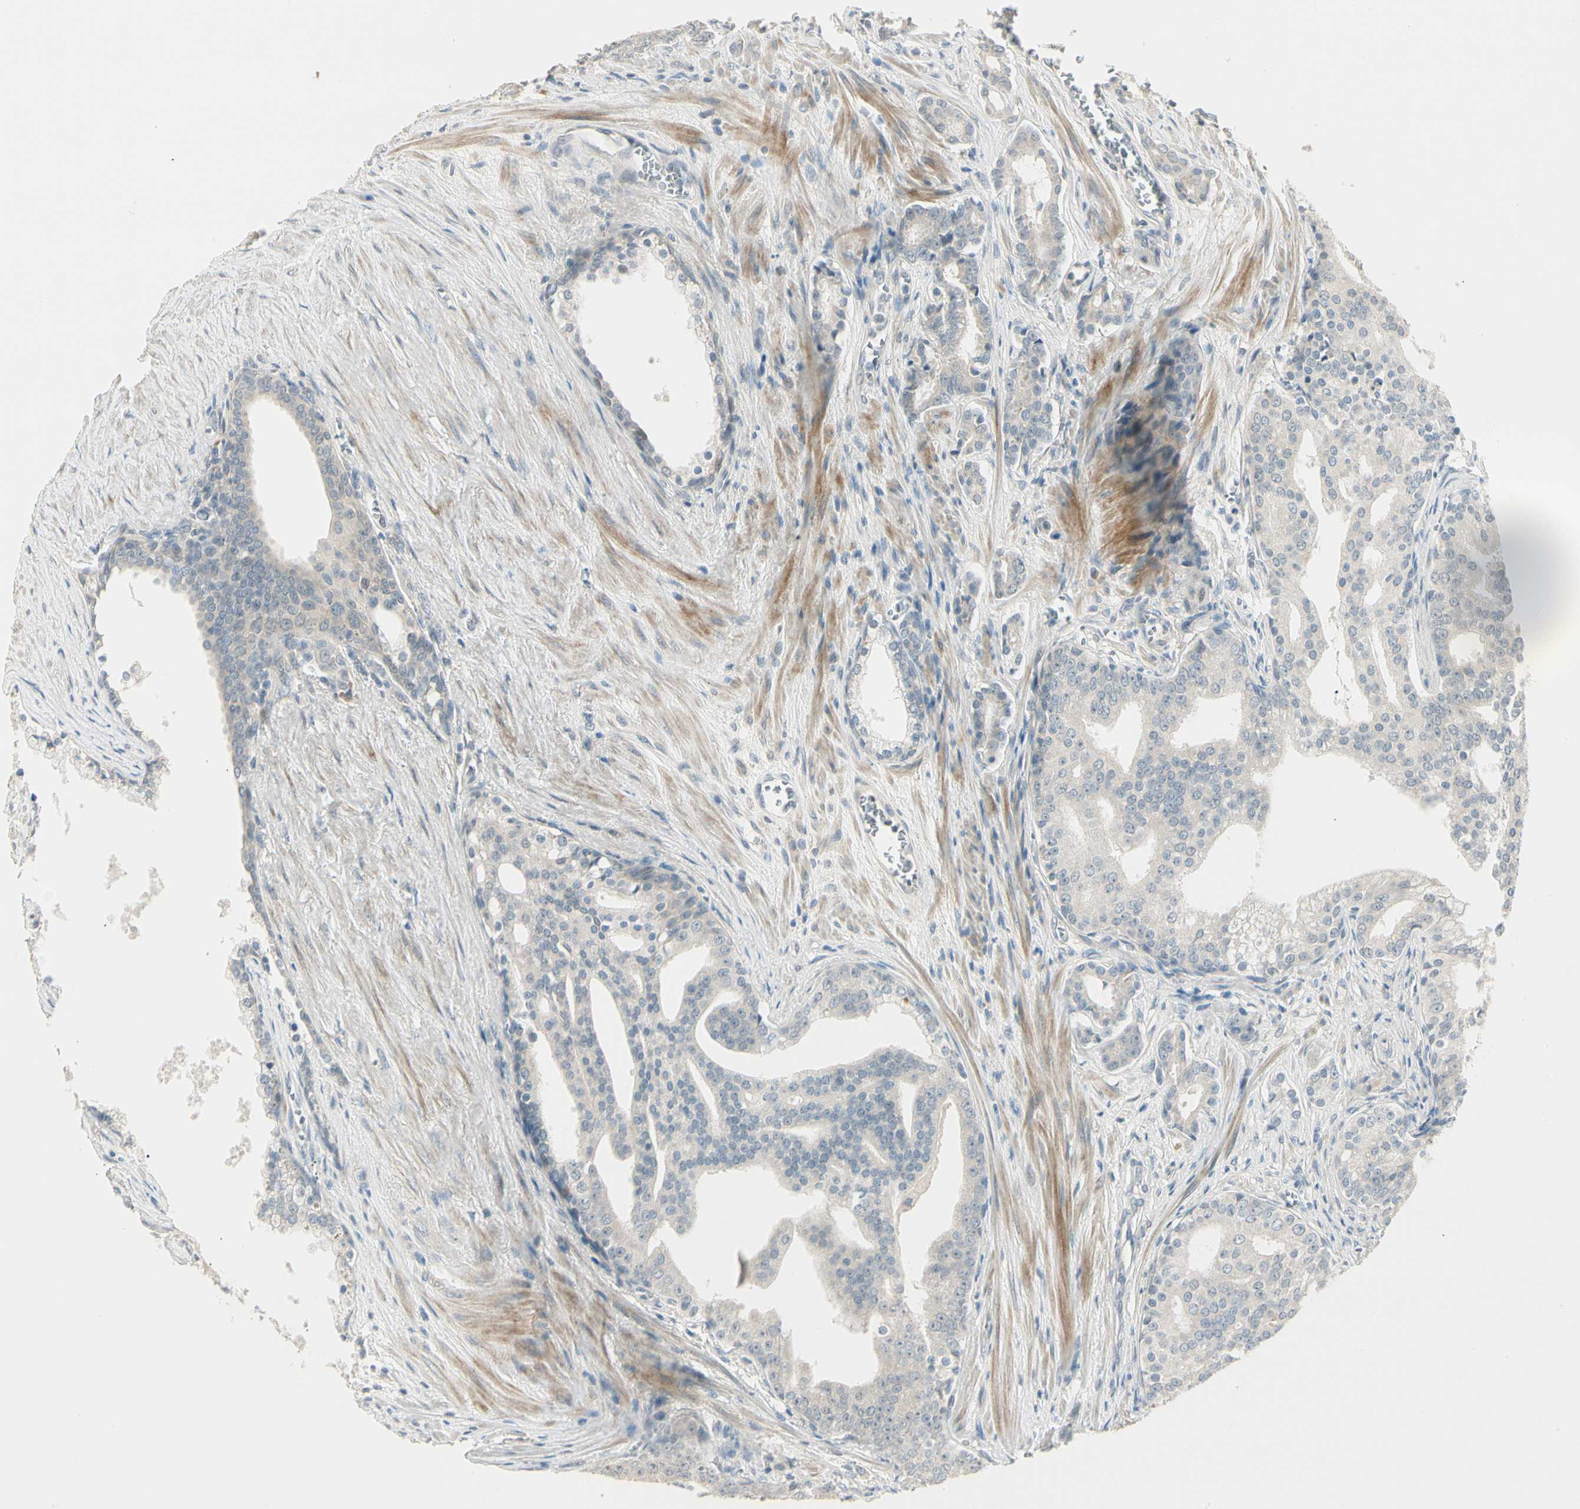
{"staining": {"intensity": "negative", "quantity": "none", "location": "none"}, "tissue": "prostate cancer", "cell_type": "Tumor cells", "image_type": "cancer", "snomed": [{"axis": "morphology", "description": "Adenocarcinoma, Low grade"}, {"axis": "topography", "description": "Prostate"}], "caption": "IHC of prostate cancer (low-grade adenocarcinoma) shows no staining in tumor cells.", "gene": "PCDHB15", "patient": {"sex": "male", "age": 58}}